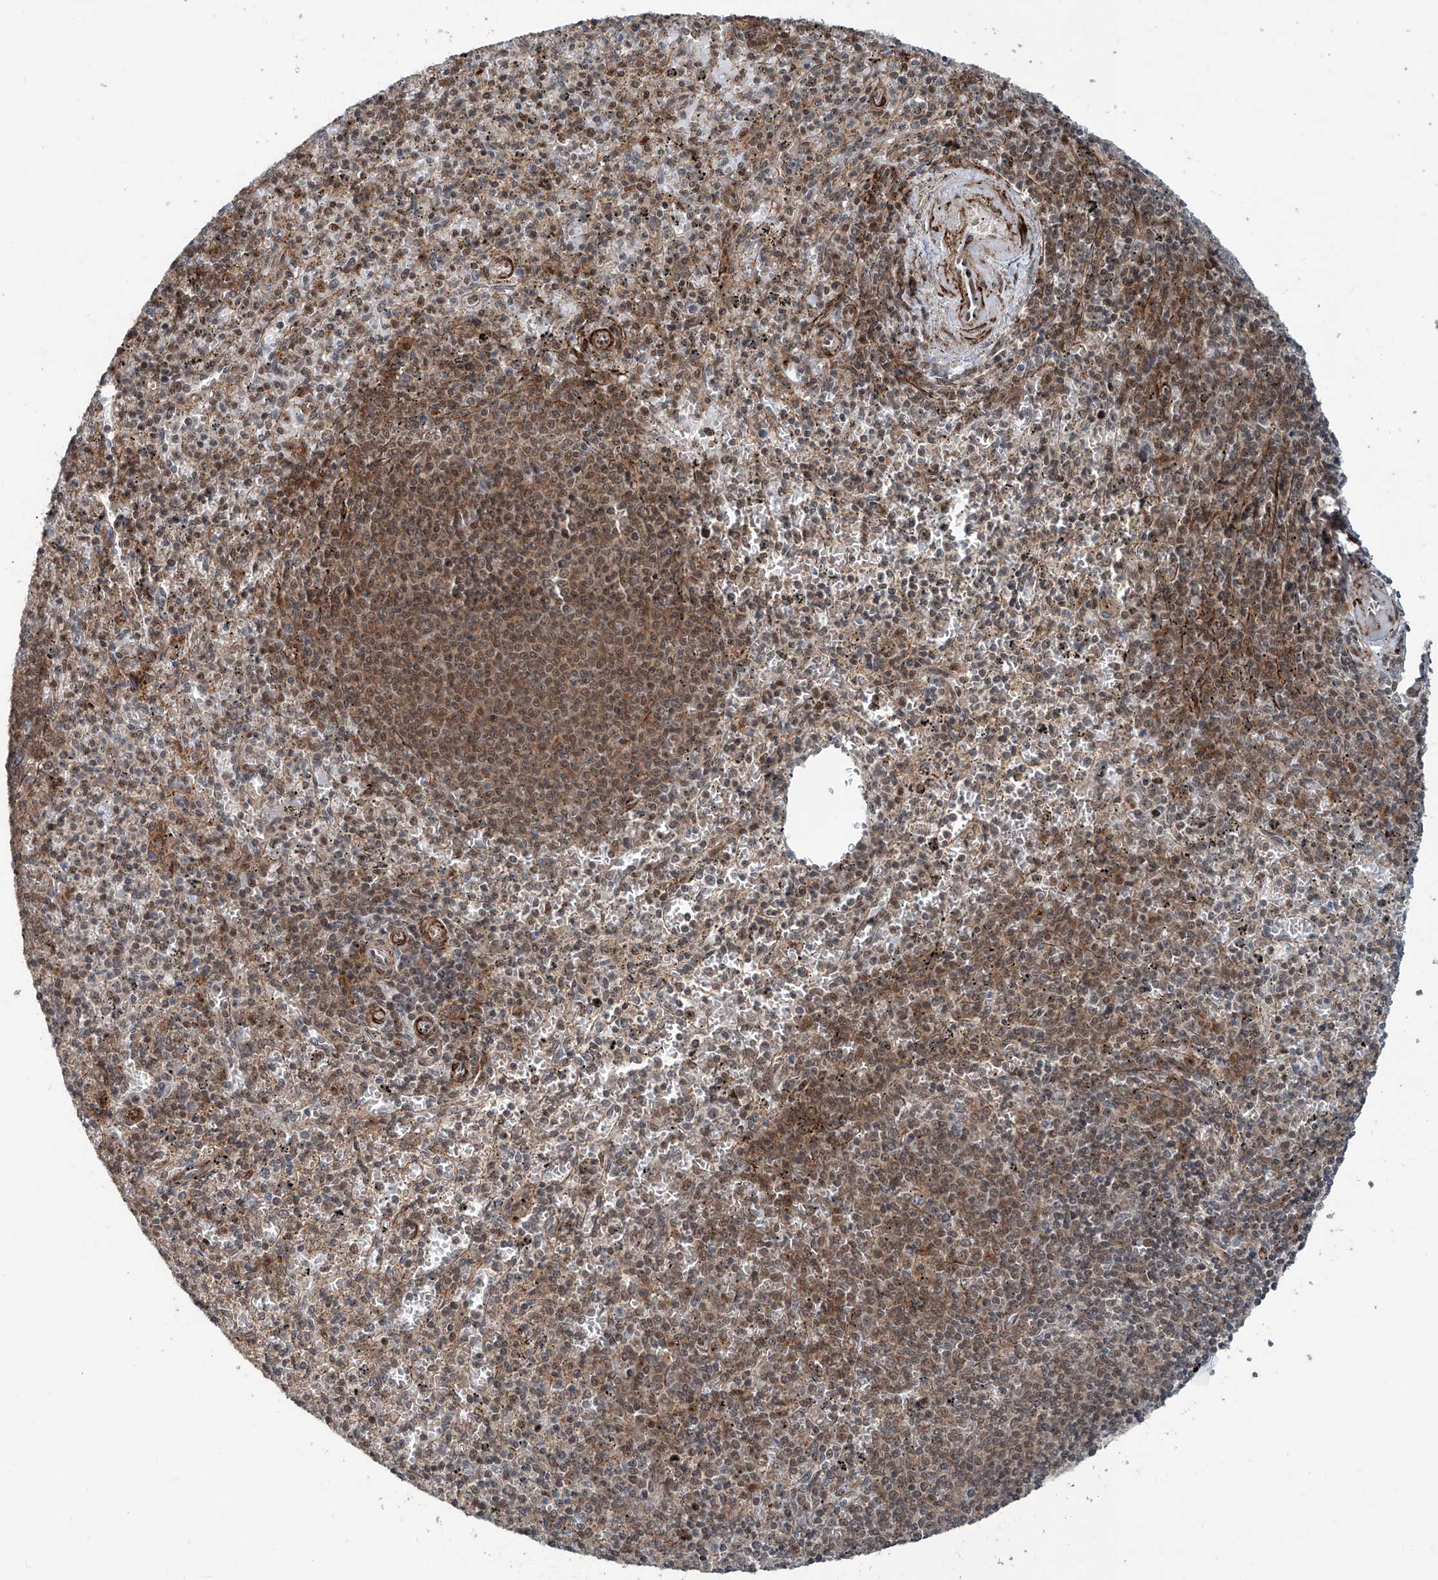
{"staining": {"intensity": "weak", "quantity": "25%-75%", "location": "nuclear"}, "tissue": "spleen", "cell_type": "Cells in red pulp", "image_type": "normal", "snomed": [{"axis": "morphology", "description": "Normal tissue, NOS"}, {"axis": "topography", "description": "Spleen"}], "caption": "A brown stain highlights weak nuclear expression of a protein in cells in red pulp of benign human spleen. The staining is performed using DAB brown chromogen to label protein expression. The nuclei are counter-stained blue using hematoxylin.", "gene": "SDE2", "patient": {"sex": "male", "age": 72}}